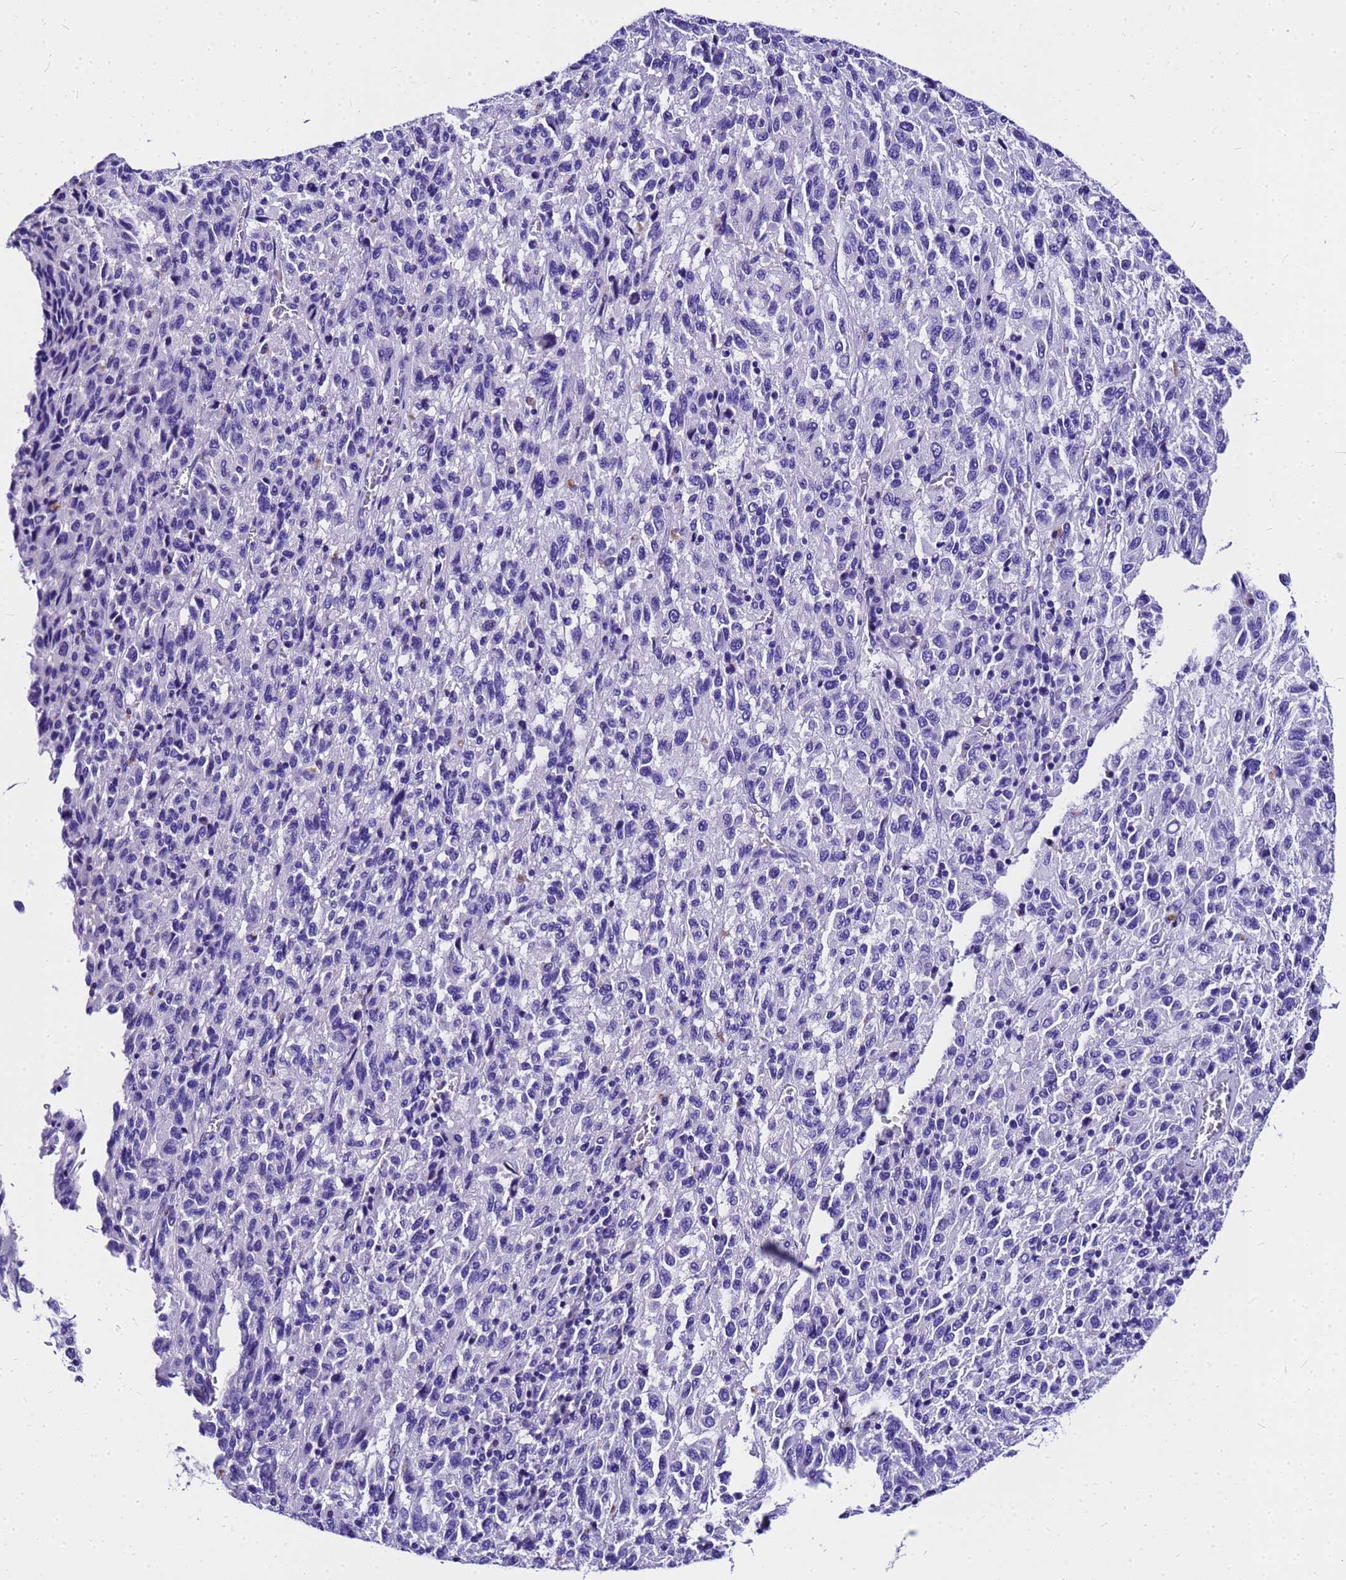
{"staining": {"intensity": "negative", "quantity": "none", "location": "none"}, "tissue": "melanoma", "cell_type": "Tumor cells", "image_type": "cancer", "snomed": [{"axis": "morphology", "description": "Malignant melanoma, Metastatic site"}, {"axis": "topography", "description": "Lung"}], "caption": "Immunohistochemical staining of human malignant melanoma (metastatic site) exhibits no significant staining in tumor cells.", "gene": "HERC4", "patient": {"sex": "male", "age": 64}}